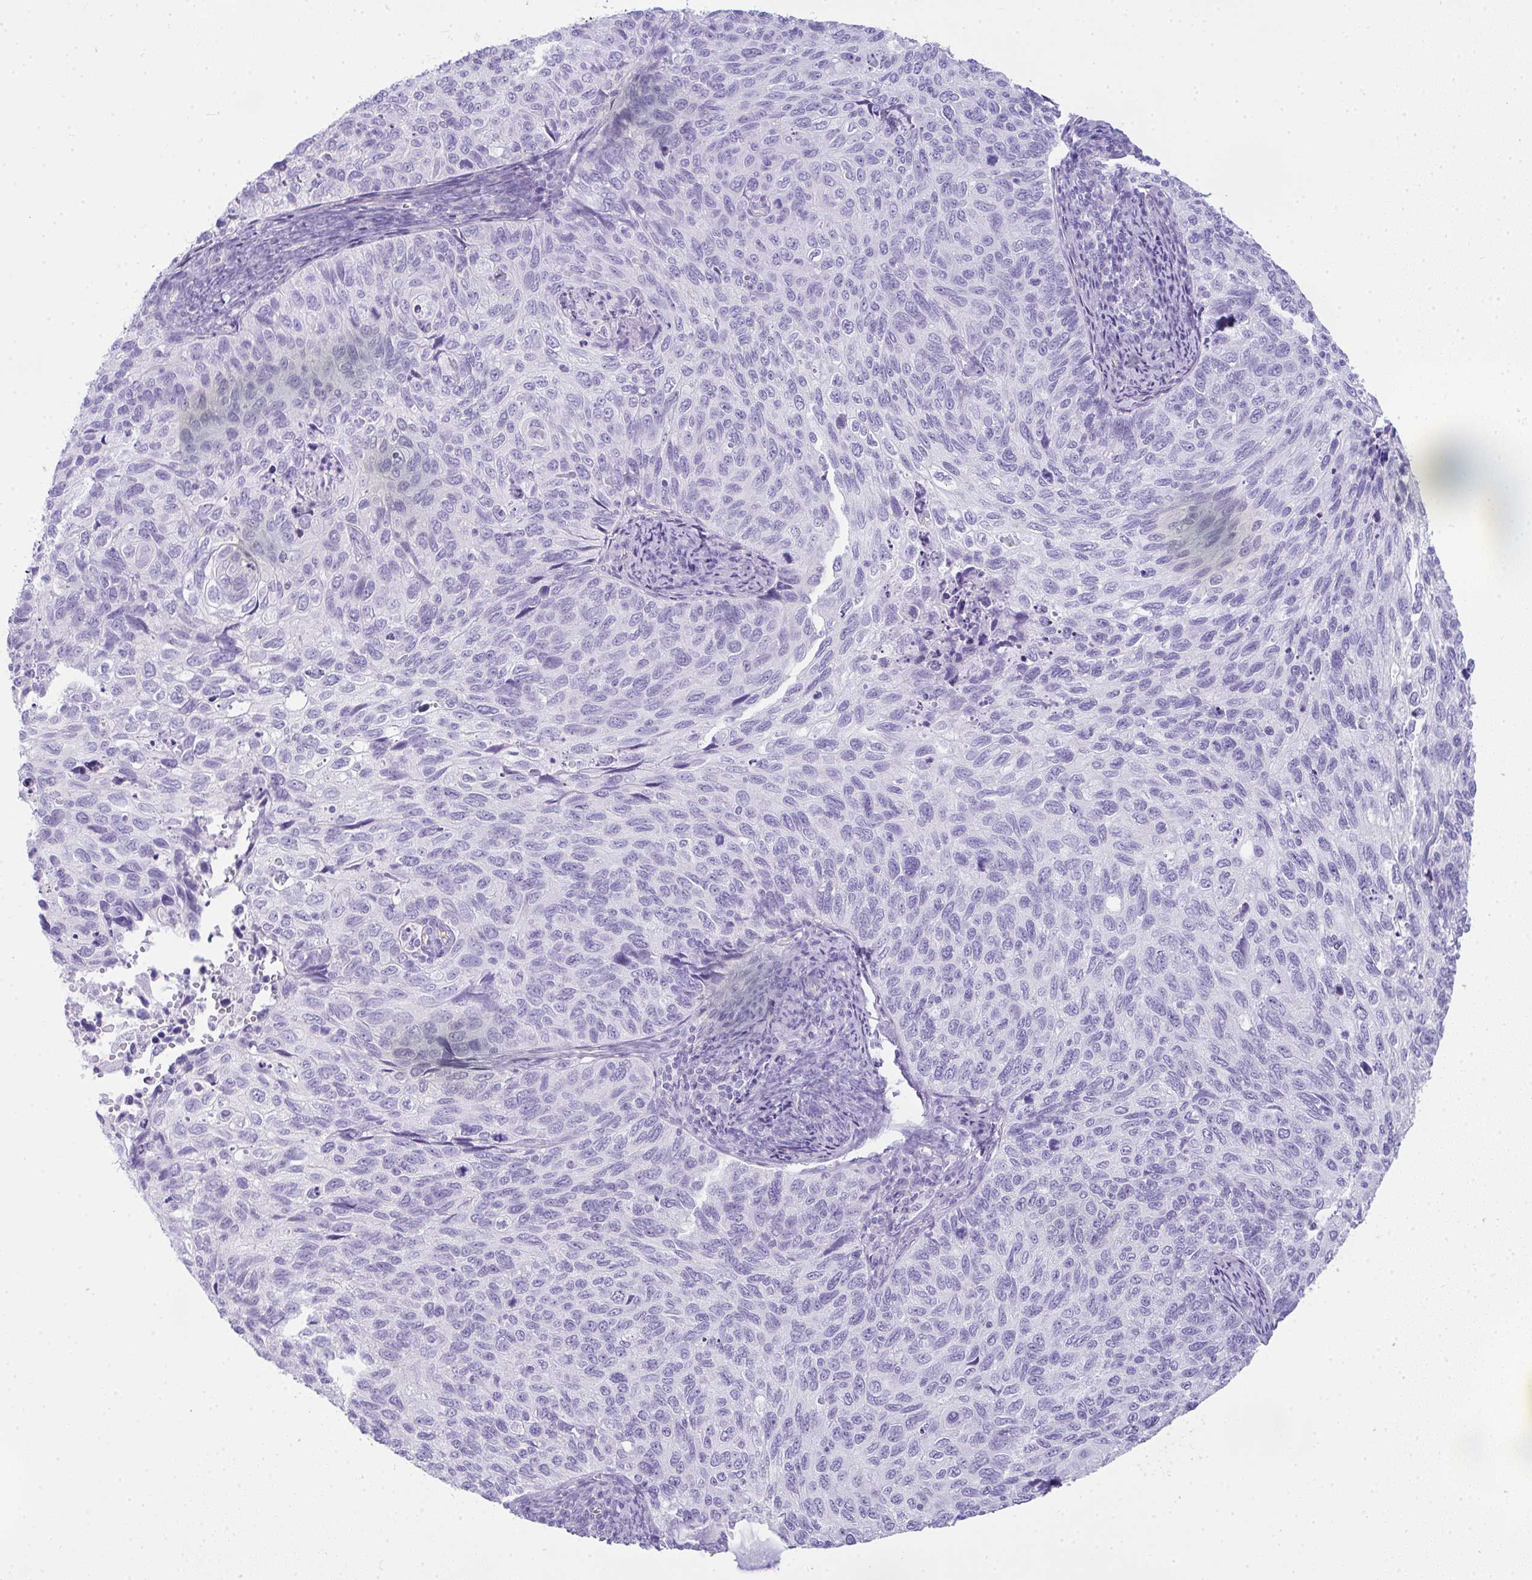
{"staining": {"intensity": "negative", "quantity": "none", "location": "none"}, "tissue": "cervical cancer", "cell_type": "Tumor cells", "image_type": "cancer", "snomed": [{"axis": "morphology", "description": "Squamous cell carcinoma, NOS"}, {"axis": "topography", "description": "Cervix"}], "caption": "Tumor cells show no significant protein expression in squamous cell carcinoma (cervical).", "gene": "RASL10A", "patient": {"sex": "female", "age": 70}}